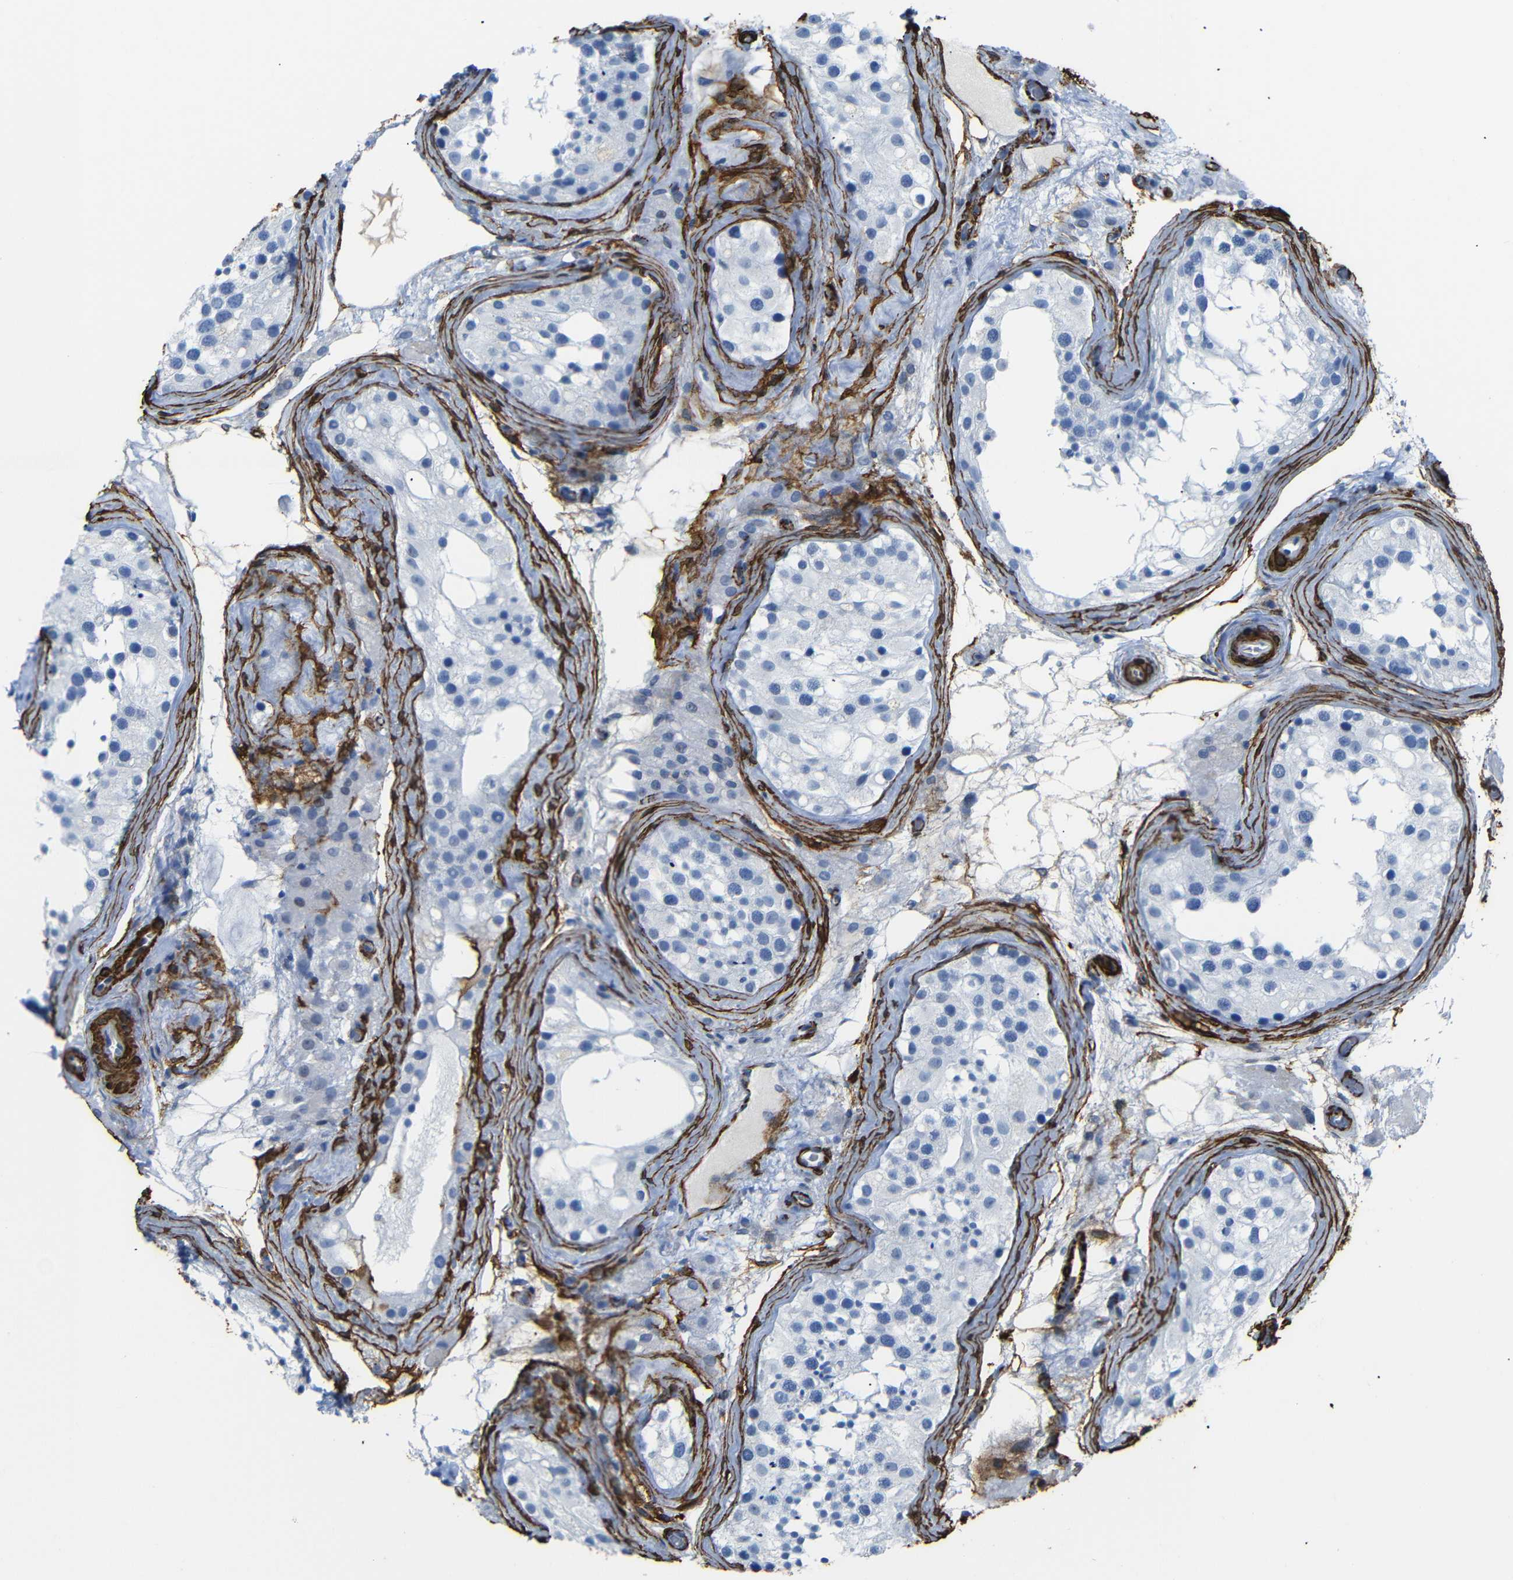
{"staining": {"intensity": "negative", "quantity": "none", "location": "none"}, "tissue": "testis", "cell_type": "Cells in seminiferous ducts", "image_type": "normal", "snomed": [{"axis": "morphology", "description": "Normal tissue, NOS"}, {"axis": "morphology", "description": "Seminoma, NOS"}, {"axis": "topography", "description": "Testis"}], "caption": "A high-resolution photomicrograph shows immunohistochemistry (IHC) staining of unremarkable testis, which demonstrates no significant expression in cells in seminiferous ducts. Nuclei are stained in blue.", "gene": "ACTA2", "patient": {"sex": "male", "age": 71}}